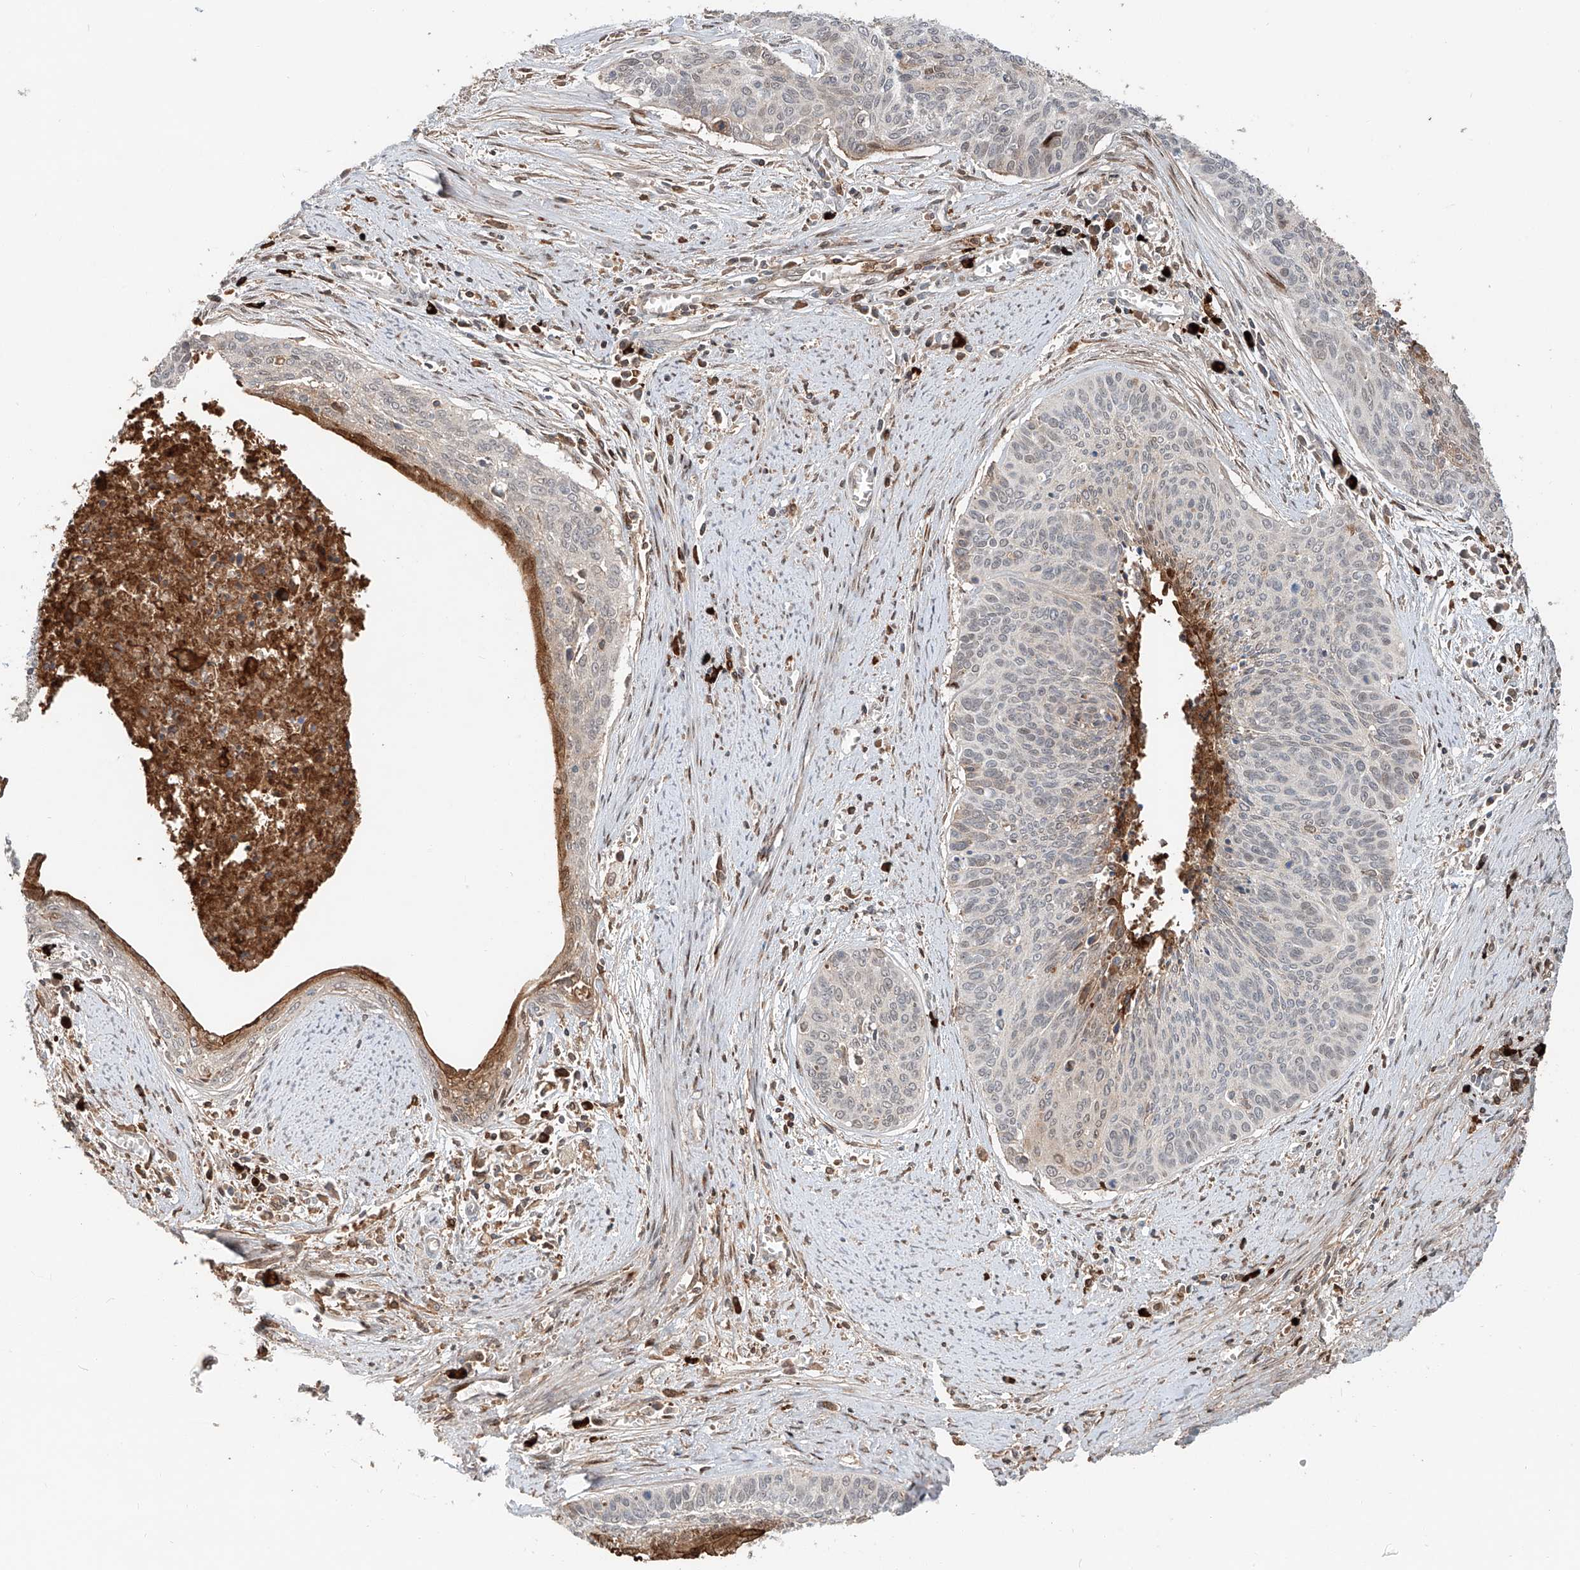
{"staining": {"intensity": "moderate", "quantity": "<25%", "location": "cytoplasmic/membranous,nuclear"}, "tissue": "cervical cancer", "cell_type": "Tumor cells", "image_type": "cancer", "snomed": [{"axis": "morphology", "description": "Squamous cell carcinoma, NOS"}, {"axis": "topography", "description": "Cervix"}], "caption": "Protein staining exhibits moderate cytoplasmic/membranous and nuclear staining in about <25% of tumor cells in cervical cancer.", "gene": "CEP162", "patient": {"sex": "female", "age": 55}}